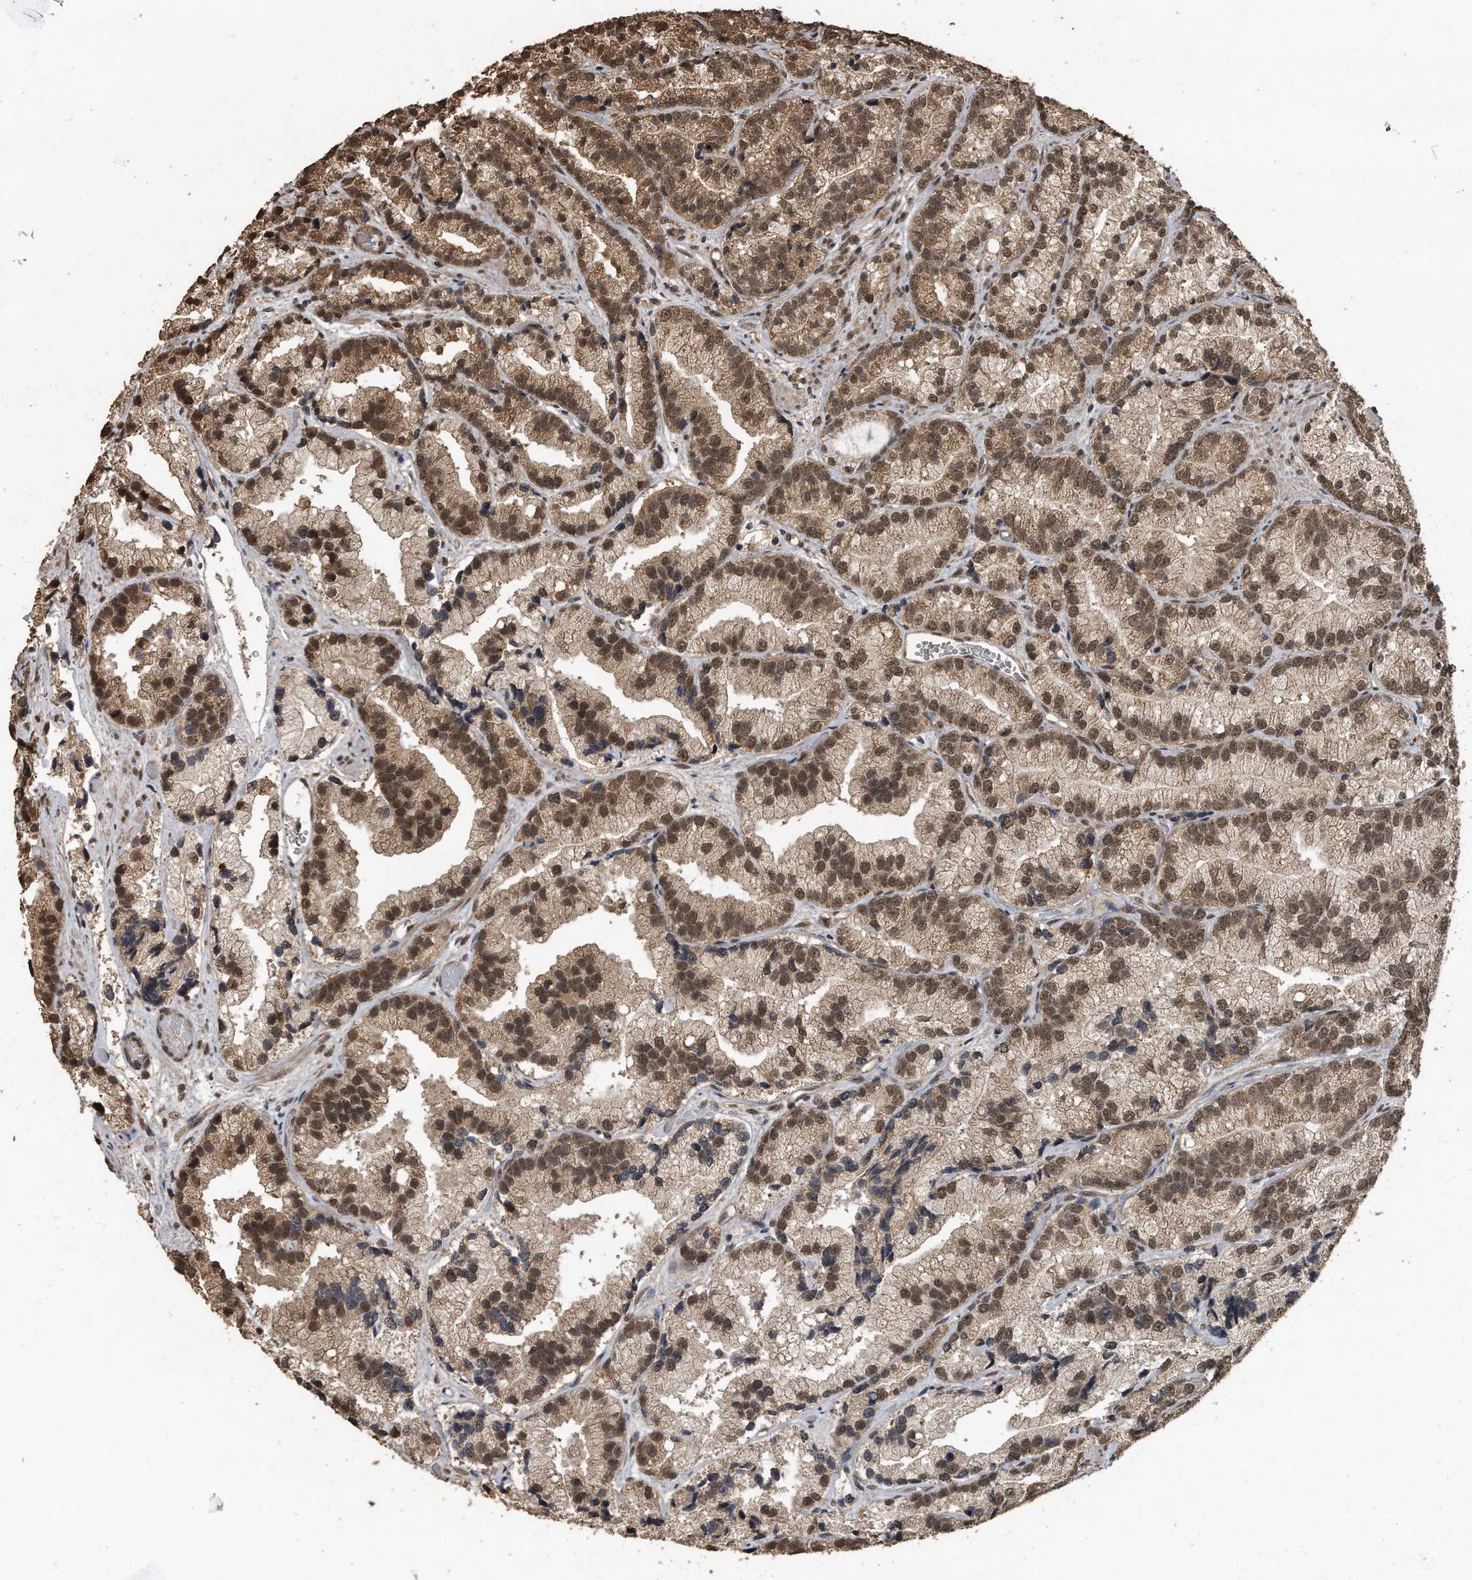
{"staining": {"intensity": "moderate", "quantity": ">75%", "location": "cytoplasmic/membranous,nuclear"}, "tissue": "prostate cancer", "cell_type": "Tumor cells", "image_type": "cancer", "snomed": [{"axis": "morphology", "description": "Adenocarcinoma, Low grade"}, {"axis": "topography", "description": "Prostate"}], "caption": "Protein expression by IHC shows moderate cytoplasmic/membranous and nuclear positivity in about >75% of tumor cells in adenocarcinoma (low-grade) (prostate).", "gene": "CRYZL1", "patient": {"sex": "male", "age": 89}}